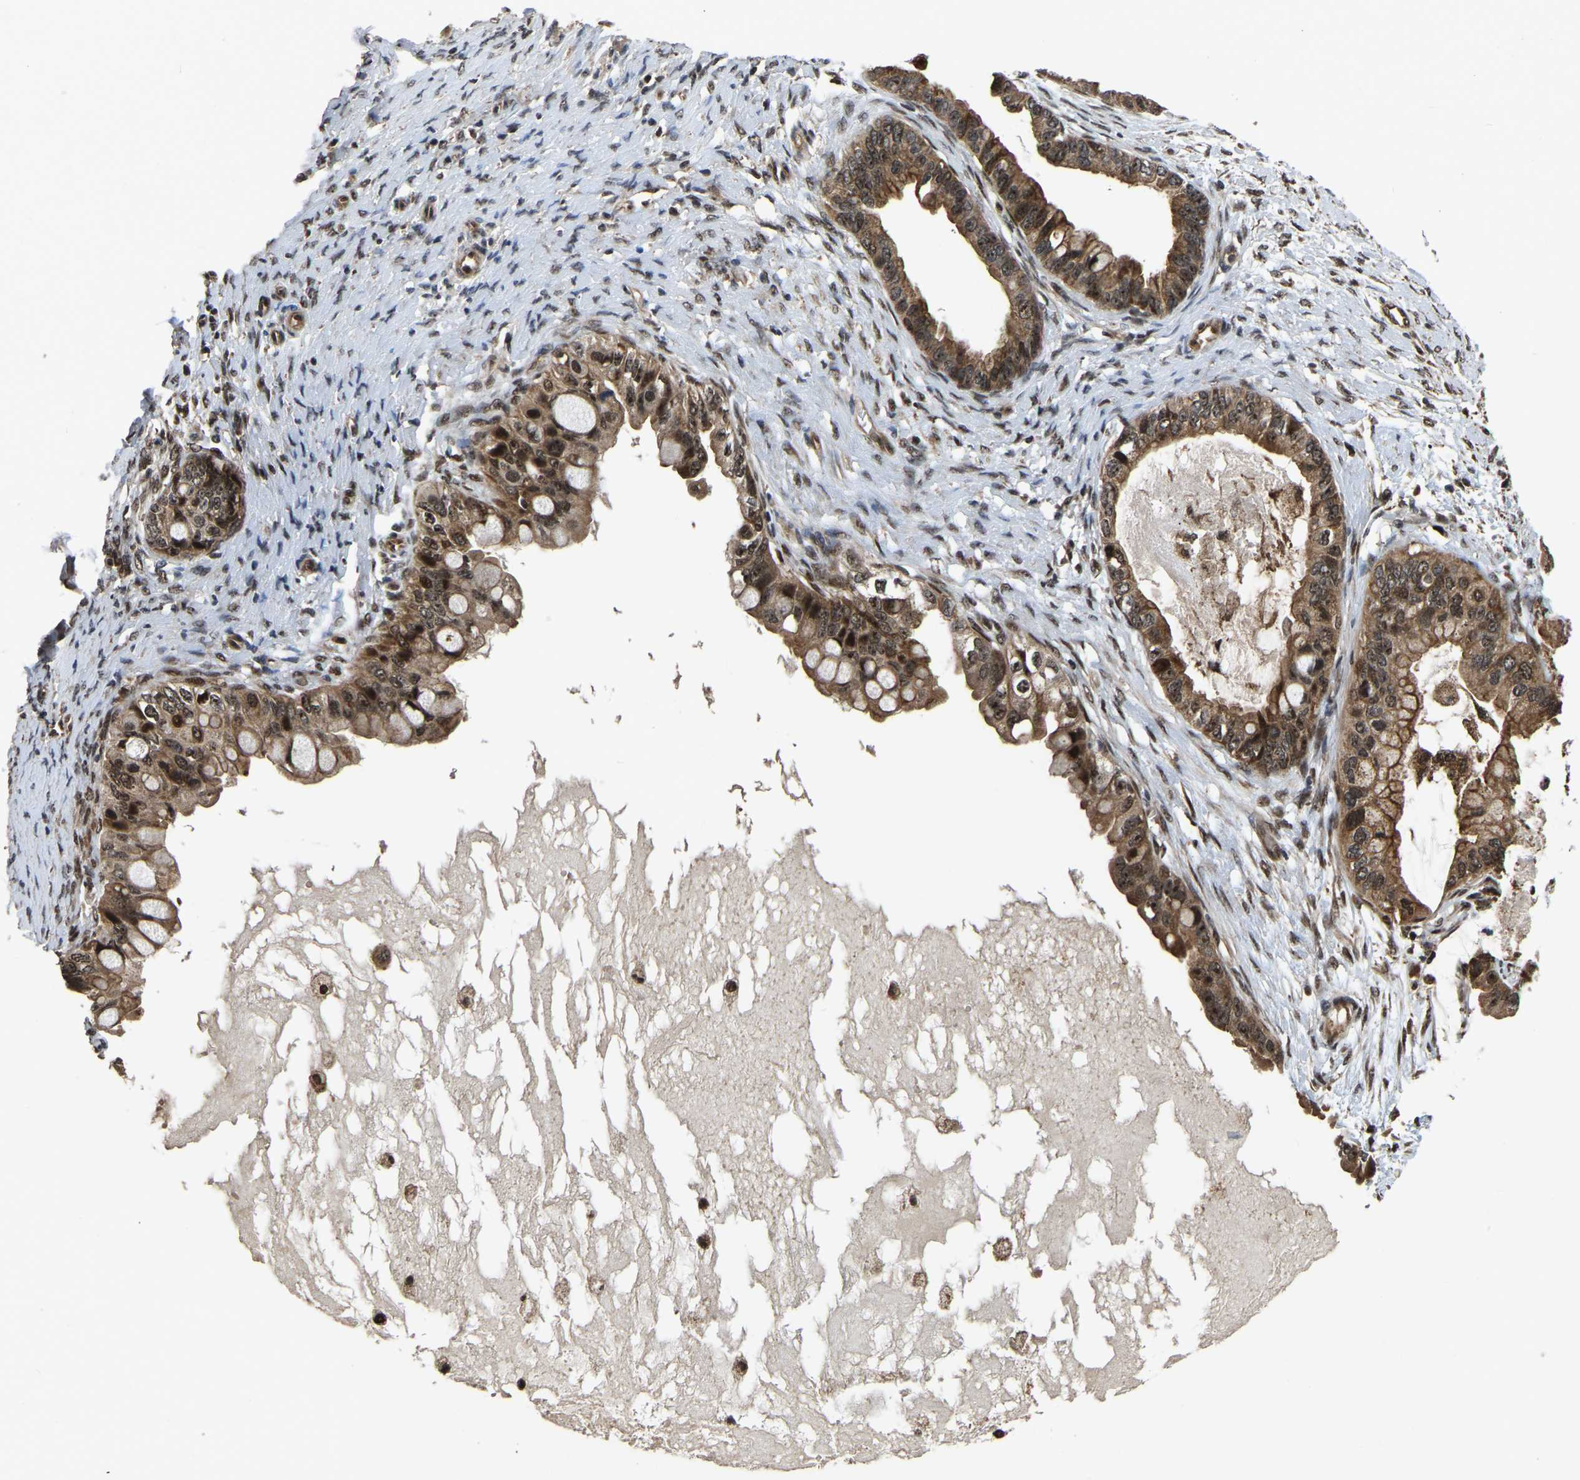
{"staining": {"intensity": "moderate", "quantity": ">75%", "location": "cytoplasmic/membranous,nuclear"}, "tissue": "ovarian cancer", "cell_type": "Tumor cells", "image_type": "cancer", "snomed": [{"axis": "morphology", "description": "Cystadenocarcinoma, mucinous, NOS"}, {"axis": "topography", "description": "Ovary"}], "caption": "The image demonstrates immunohistochemical staining of ovarian cancer (mucinous cystadenocarcinoma). There is moderate cytoplasmic/membranous and nuclear staining is present in approximately >75% of tumor cells.", "gene": "CIAO1", "patient": {"sex": "female", "age": 80}}